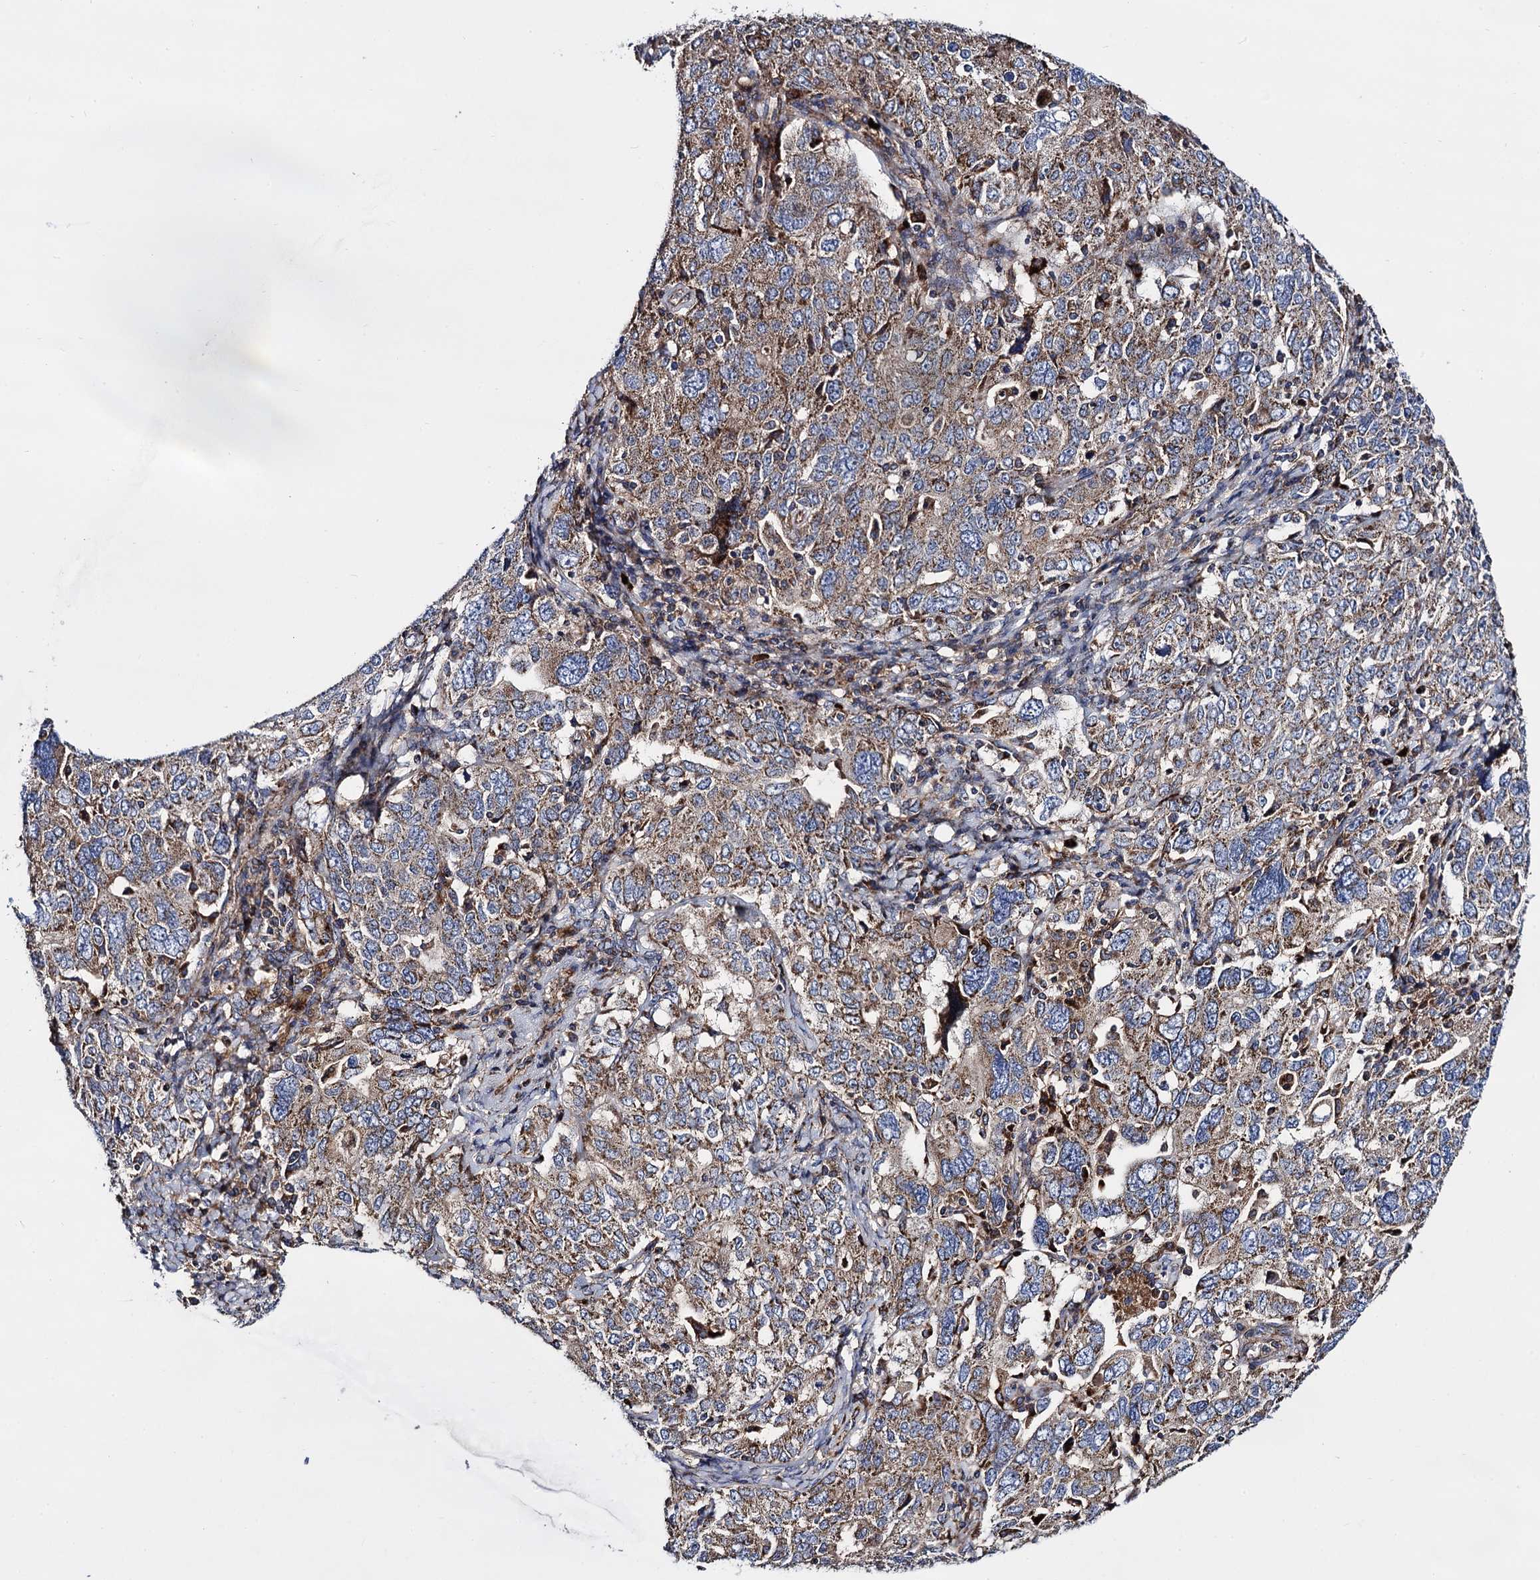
{"staining": {"intensity": "moderate", "quantity": ">75%", "location": "cytoplasmic/membranous"}, "tissue": "ovarian cancer", "cell_type": "Tumor cells", "image_type": "cancer", "snomed": [{"axis": "morphology", "description": "Carcinoma, endometroid"}, {"axis": "topography", "description": "Ovary"}], "caption": "Ovarian cancer stained for a protein shows moderate cytoplasmic/membranous positivity in tumor cells. The staining was performed using DAB, with brown indicating positive protein expression. Nuclei are stained blue with hematoxylin.", "gene": "IQCH", "patient": {"sex": "female", "age": 62}}